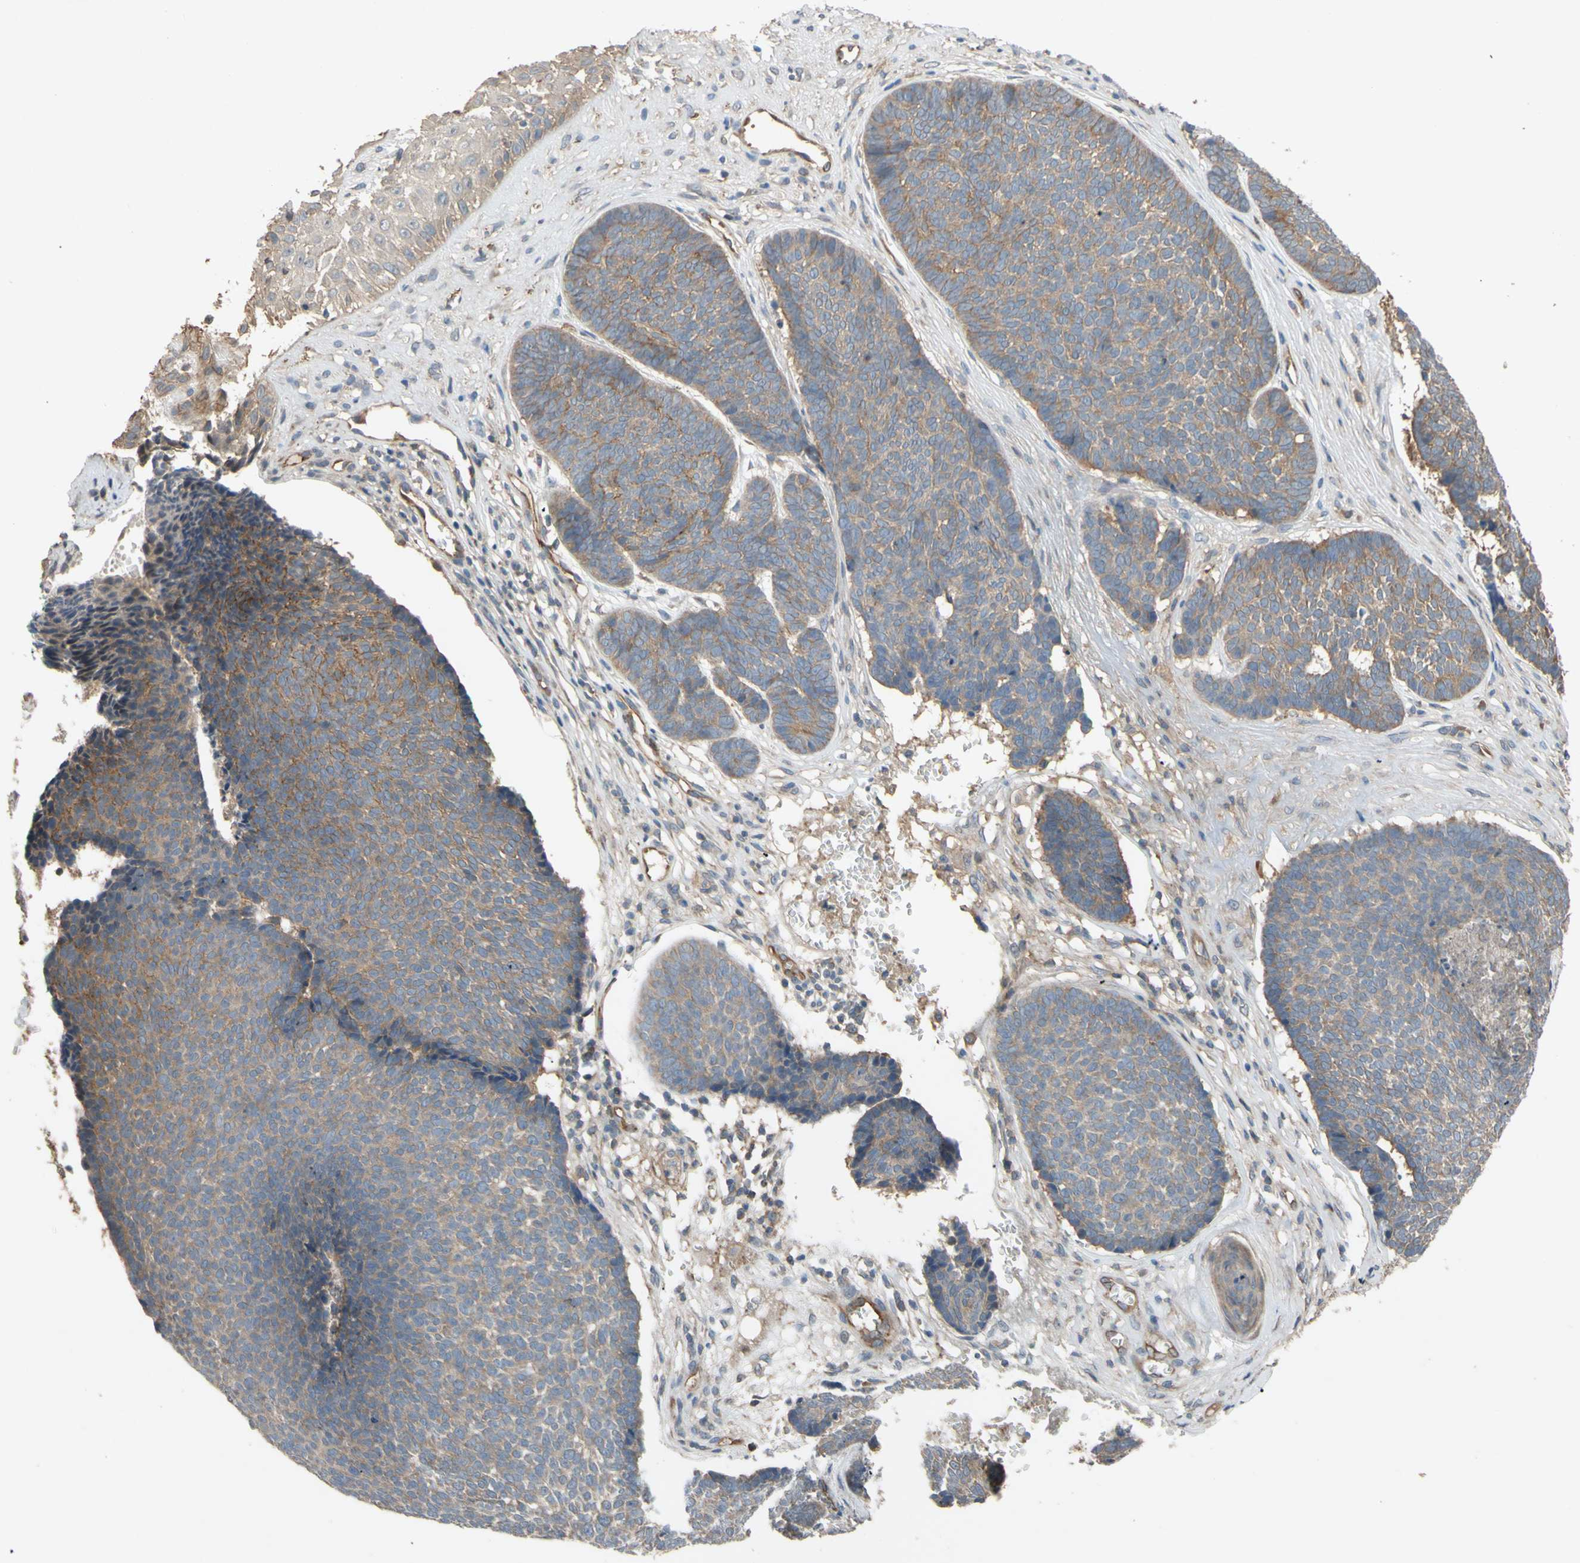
{"staining": {"intensity": "moderate", "quantity": ">75%", "location": "cytoplasmic/membranous"}, "tissue": "skin cancer", "cell_type": "Tumor cells", "image_type": "cancer", "snomed": [{"axis": "morphology", "description": "Basal cell carcinoma"}, {"axis": "topography", "description": "Skin"}], "caption": "A photomicrograph showing moderate cytoplasmic/membranous expression in about >75% of tumor cells in skin basal cell carcinoma, as visualized by brown immunohistochemical staining.", "gene": "SHROOM4", "patient": {"sex": "male", "age": 84}}